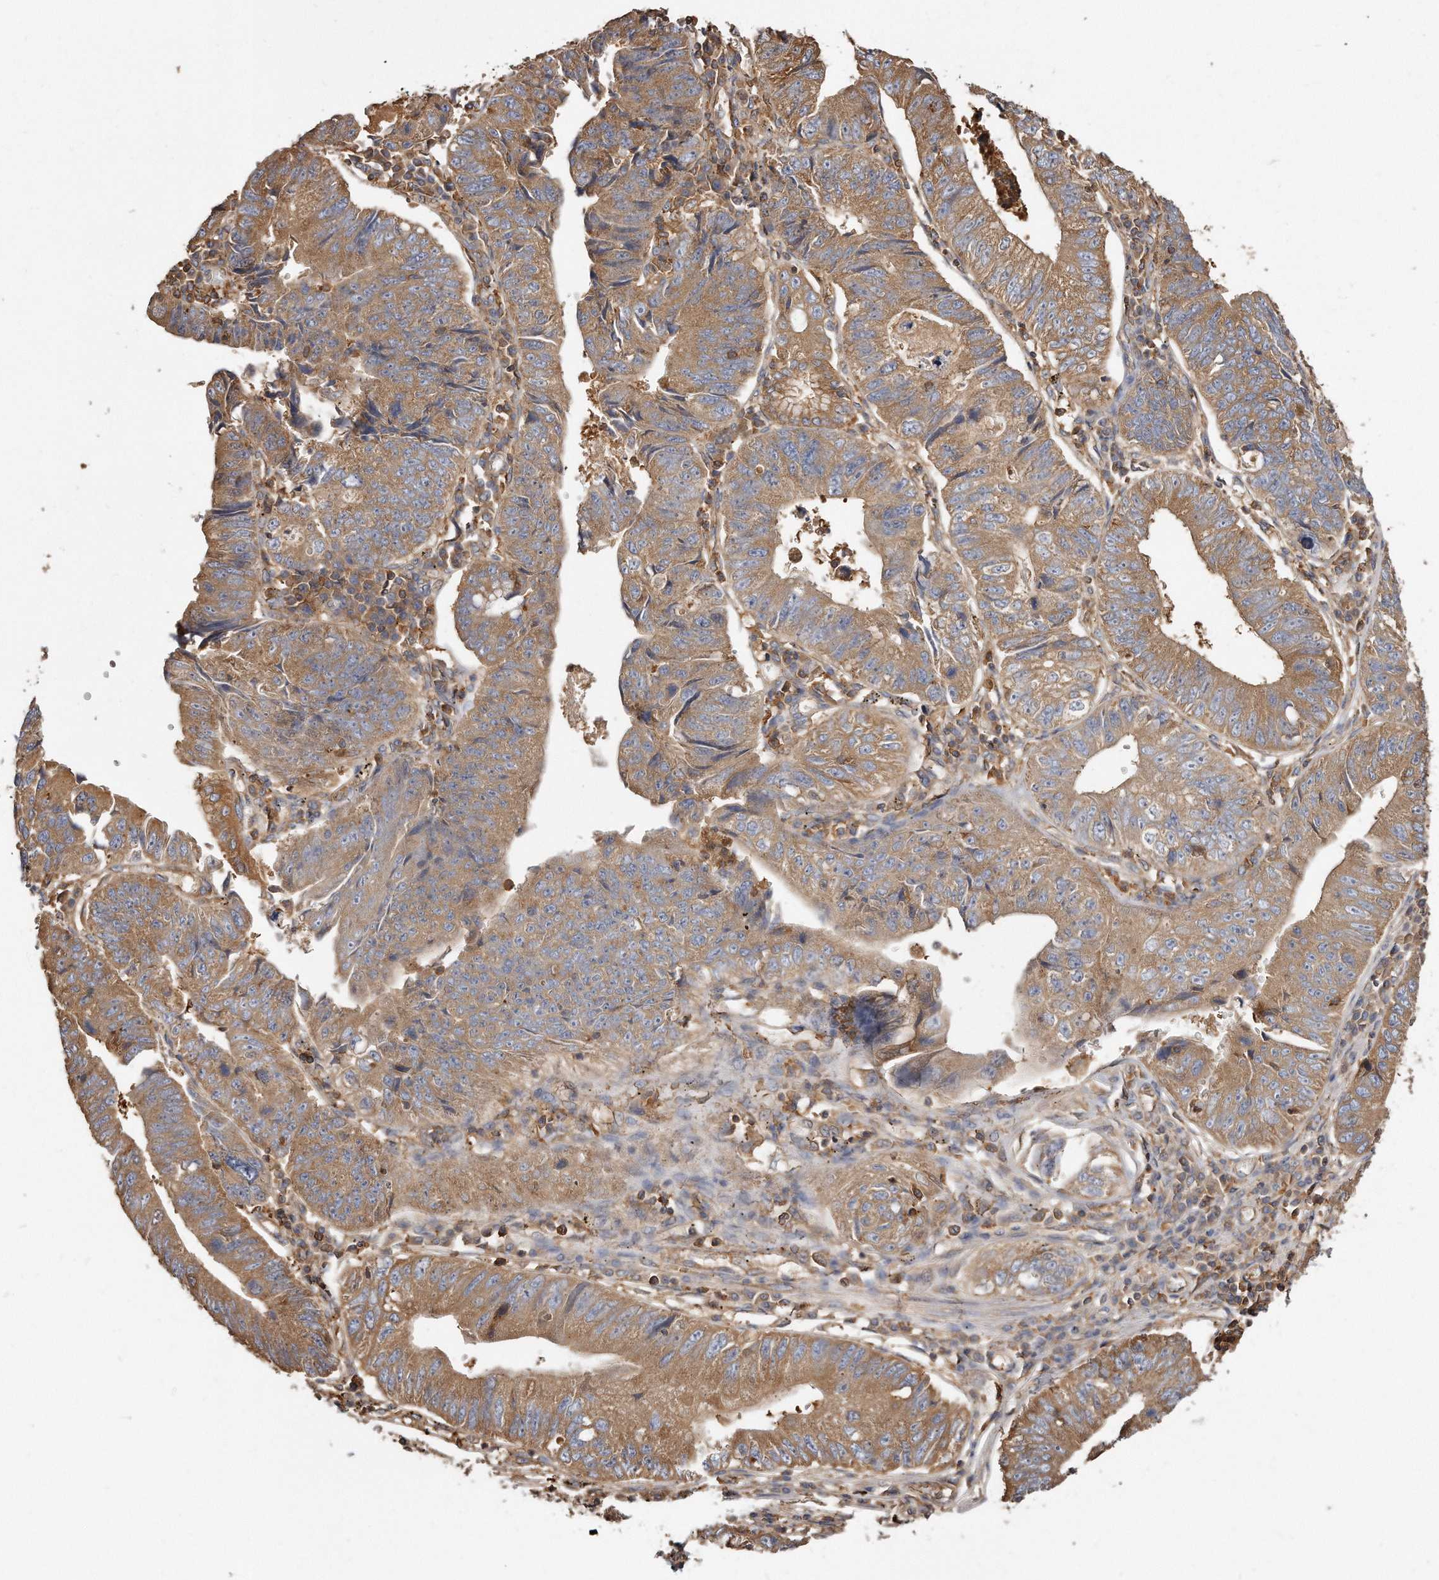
{"staining": {"intensity": "moderate", "quantity": ">75%", "location": "cytoplasmic/membranous"}, "tissue": "stomach cancer", "cell_type": "Tumor cells", "image_type": "cancer", "snomed": [{"axis": "morphology", "description": "Adenocarcinoma, NOS"}, {"axis": "topography", "description": "Stomach"}], "caption": "A micrograph showing moderate cytoplasmic/membranous staining in about >75% of tumor cells in adenocarcinoma (stomach), as visualized by brown immunohistochemical staining.", "gene": "CAP1", "patient": {"sex": "male", "age": 59}}